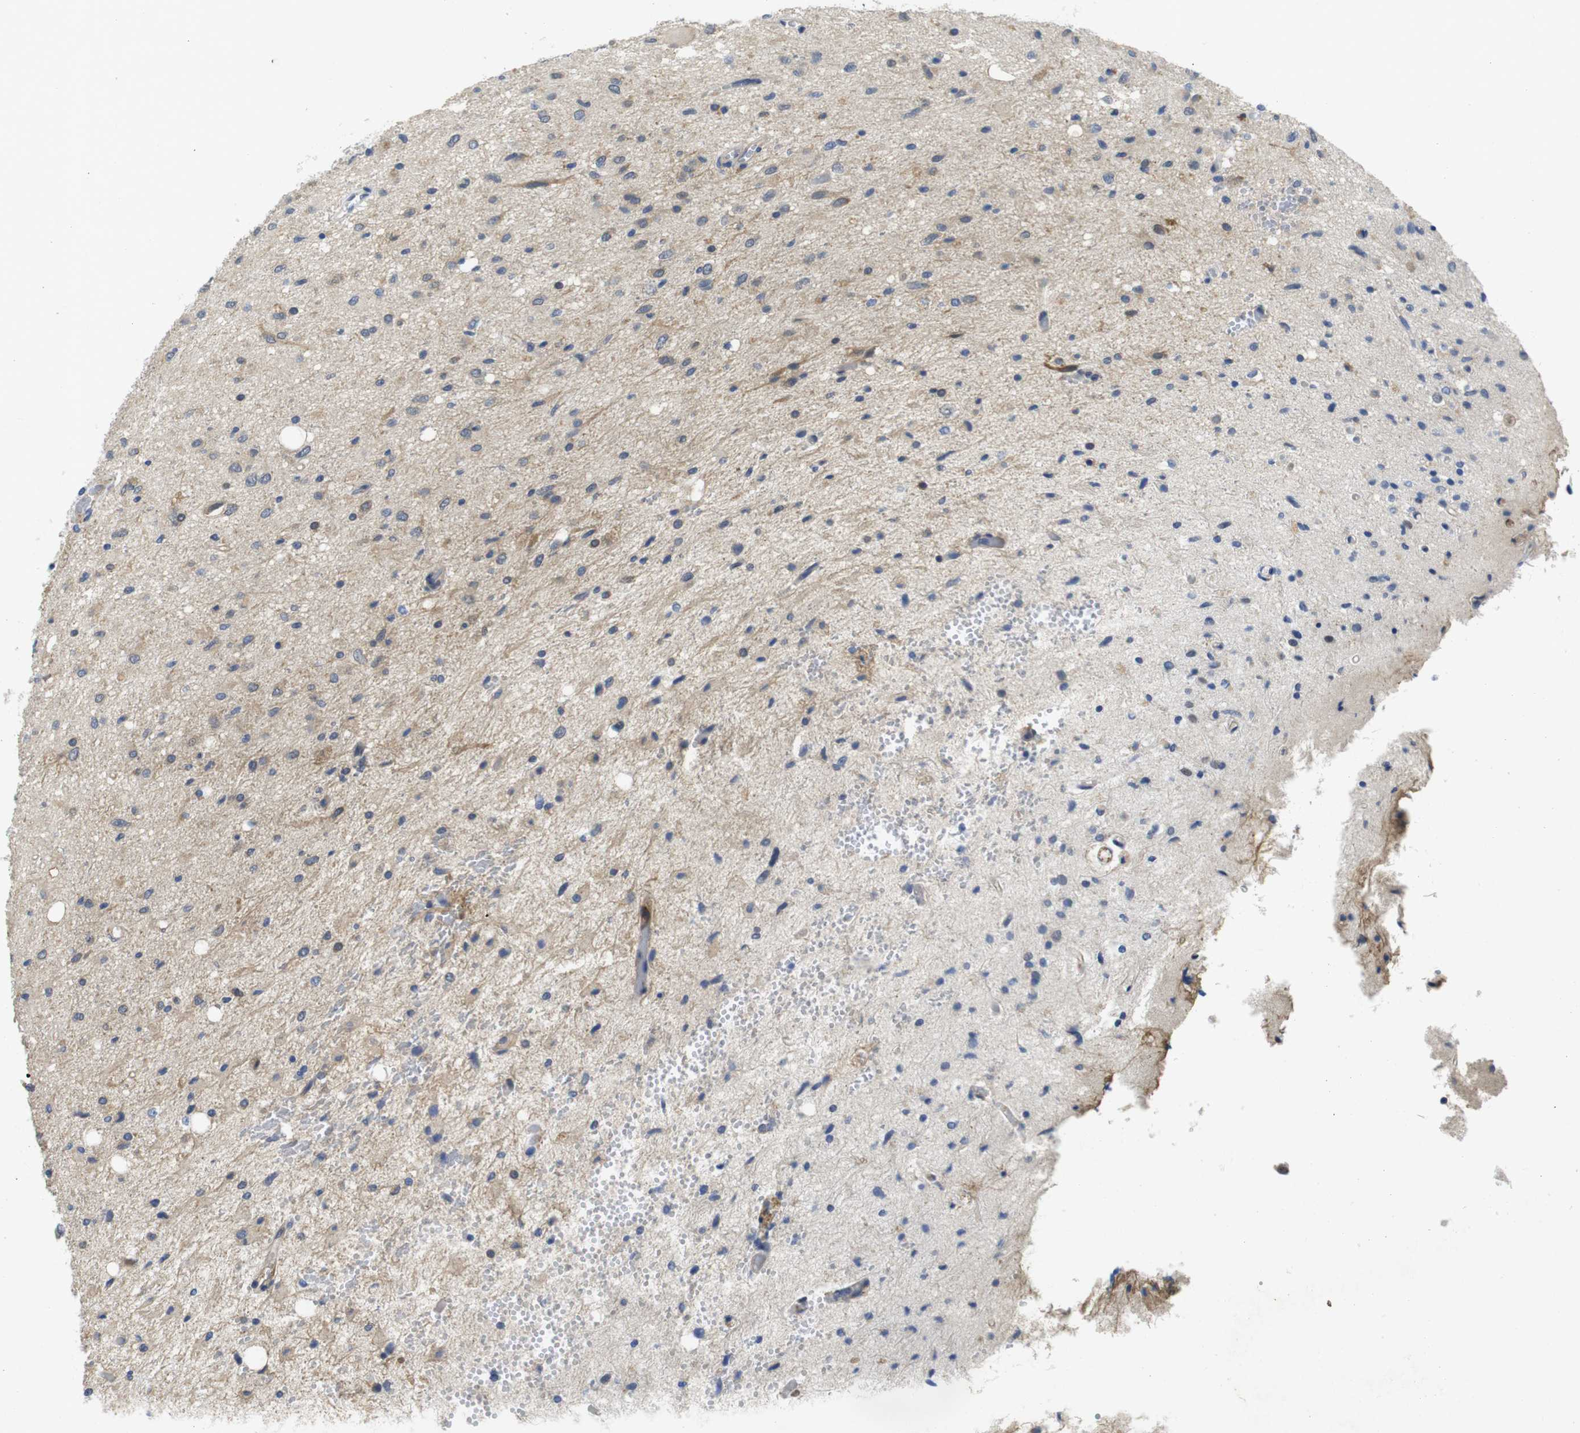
{"staining": {"intensity": "moderate", "quantity": "<25%", "location": "cytoplasmic/membranous"}, "tissue": "glioma", "cell_type": "Tumor cells", "image_type": "cancer", "snomed": [{"axis": "morphology", "description": "Glioma, malignant, Low grade"}, {"axis": "topography", "description": "Brain"}], "caption": "A histopathology image showing moderate cytoplasmic/membranous positivity in approximately <25% of tumor cells in glioma, as visualized by brown immunohistochemical staining.", "gene": "FNTA", "patient": {"sex": "male", "age": 77}}